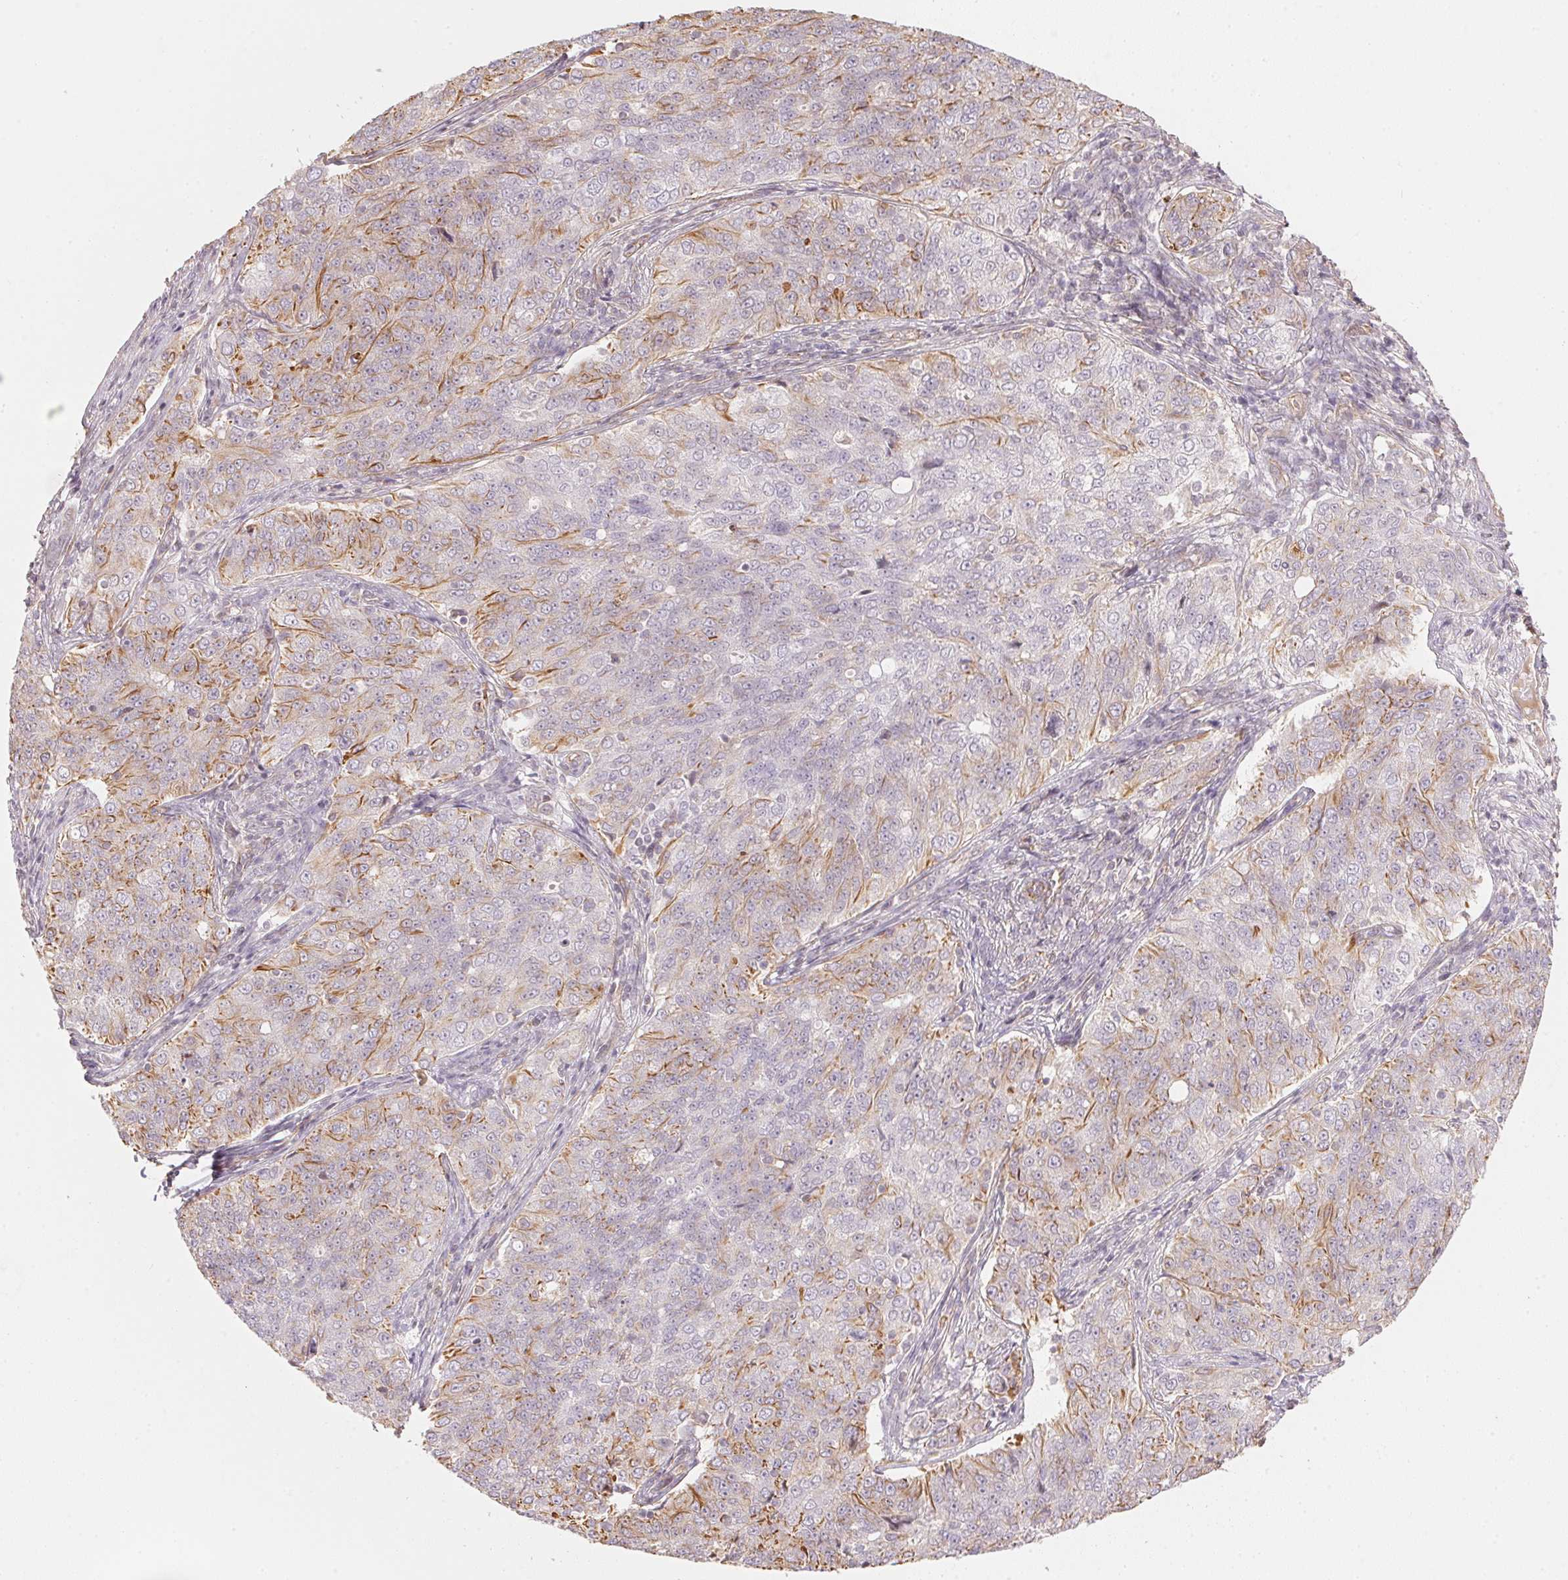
{"staining": {"intensity": "moderate", "quantity": "<25%", "location": "cytoplasmic/membranous"}, "tissue": "endometrial cancer", "cell_type": "Tumor cells", "image_type": "cancer", "snomed": [{"axis": "morphology", "description": "Adenocarcinoma, NOS"}, {"axis": "topography", "description": "Endometrium"}], "caption": "Immunohistochemistry of human adenocarcinoma (endometrial) shows low levels of moderate cytoplasmic/membranous expression in about <25% of tumor cells.", "gene": "FOXR2", "patient": {"sex": "female", "age": 43}}